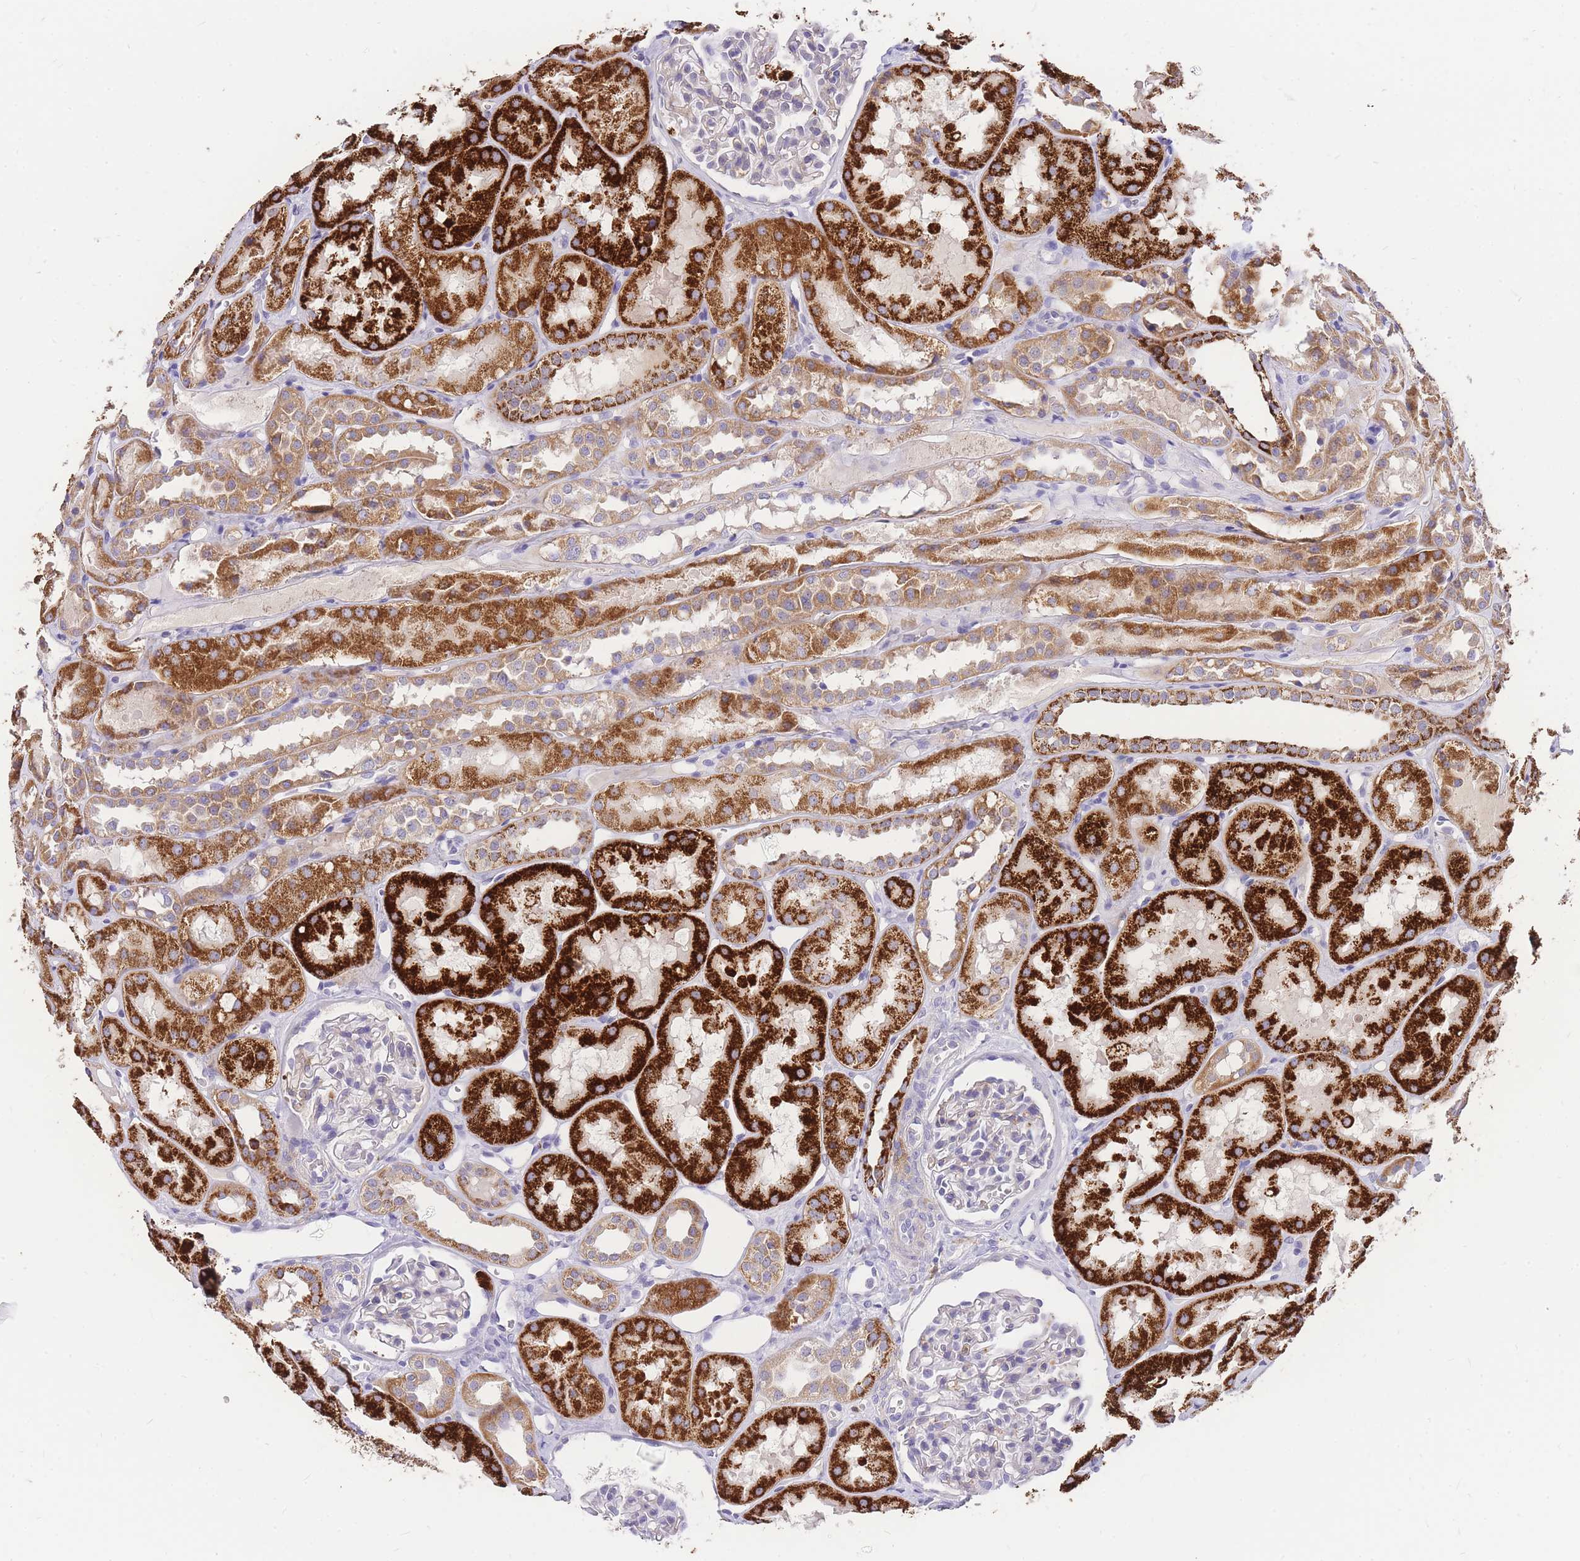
{"staining": {"intensity": "moderate", "quantity": "<25%", "location": "cytoplasmic/membranous"}, "tissue": "kidney", "cell_type": "Cells in glomeruli", "image_type": "normal", "snomed": [{"axis": "morphology", "description": "Normal tissue, NOS"}, {"axis": "topography", "description": "Kidney"}], "caption": "This photomicrograph demonstrates immunohistochemistry (IHC) staining of benign human kidney, with low moderate cytoplasmic/membranous positivity in about <25% of cells in glomeruli.", "gene": "C2orf88", "patient": {"sex": "male", "age": 16}}